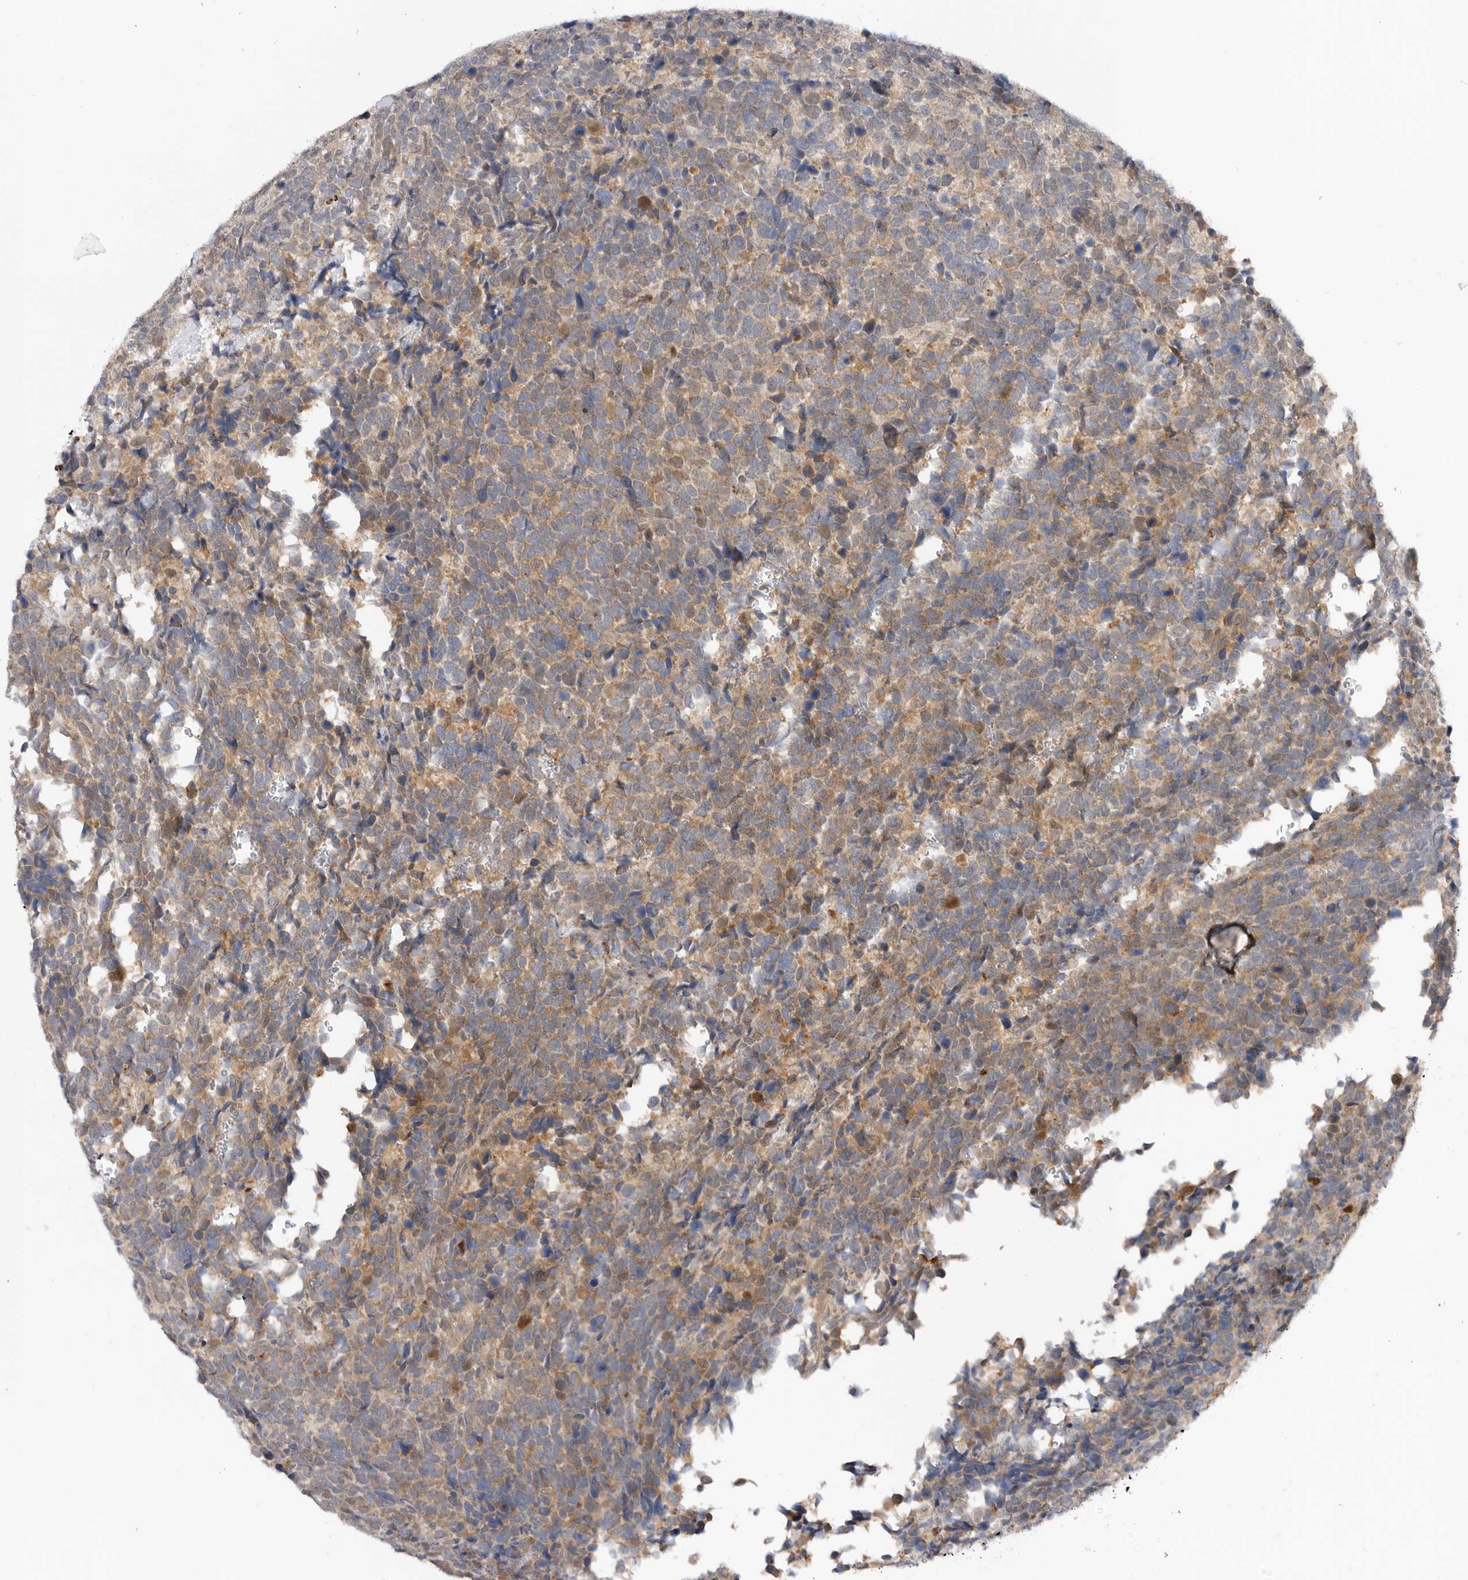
{"staining": {"intensity": "weak", "quantity": ">75%", "location": "cytoplasmic/membranous"}, "tissue": "urothelial cancer", "cell_type": "Tumor cells", "image_type": "cancer", "snomed": [{"axis": "morphology", "description": "Urothelial carcinoma, High grade"}, {"axis": "topography", "description": "Urinary bladder"}], "caption": "High-magnification brightfield microscopy of urothelial carcinoma (high-grade) stained with DAB (brown) and counterstained with hematoxylin (blue). tumor cells exhibit weak cytoplasmic/membranous expression is identified in approximately>75% of cells. (DAB (3,3'-diaminobenzidine) IHC with brightfield microscopy, high magnification).", "gene": "GNE", "patient": {"sex": "female", "age": 82}}